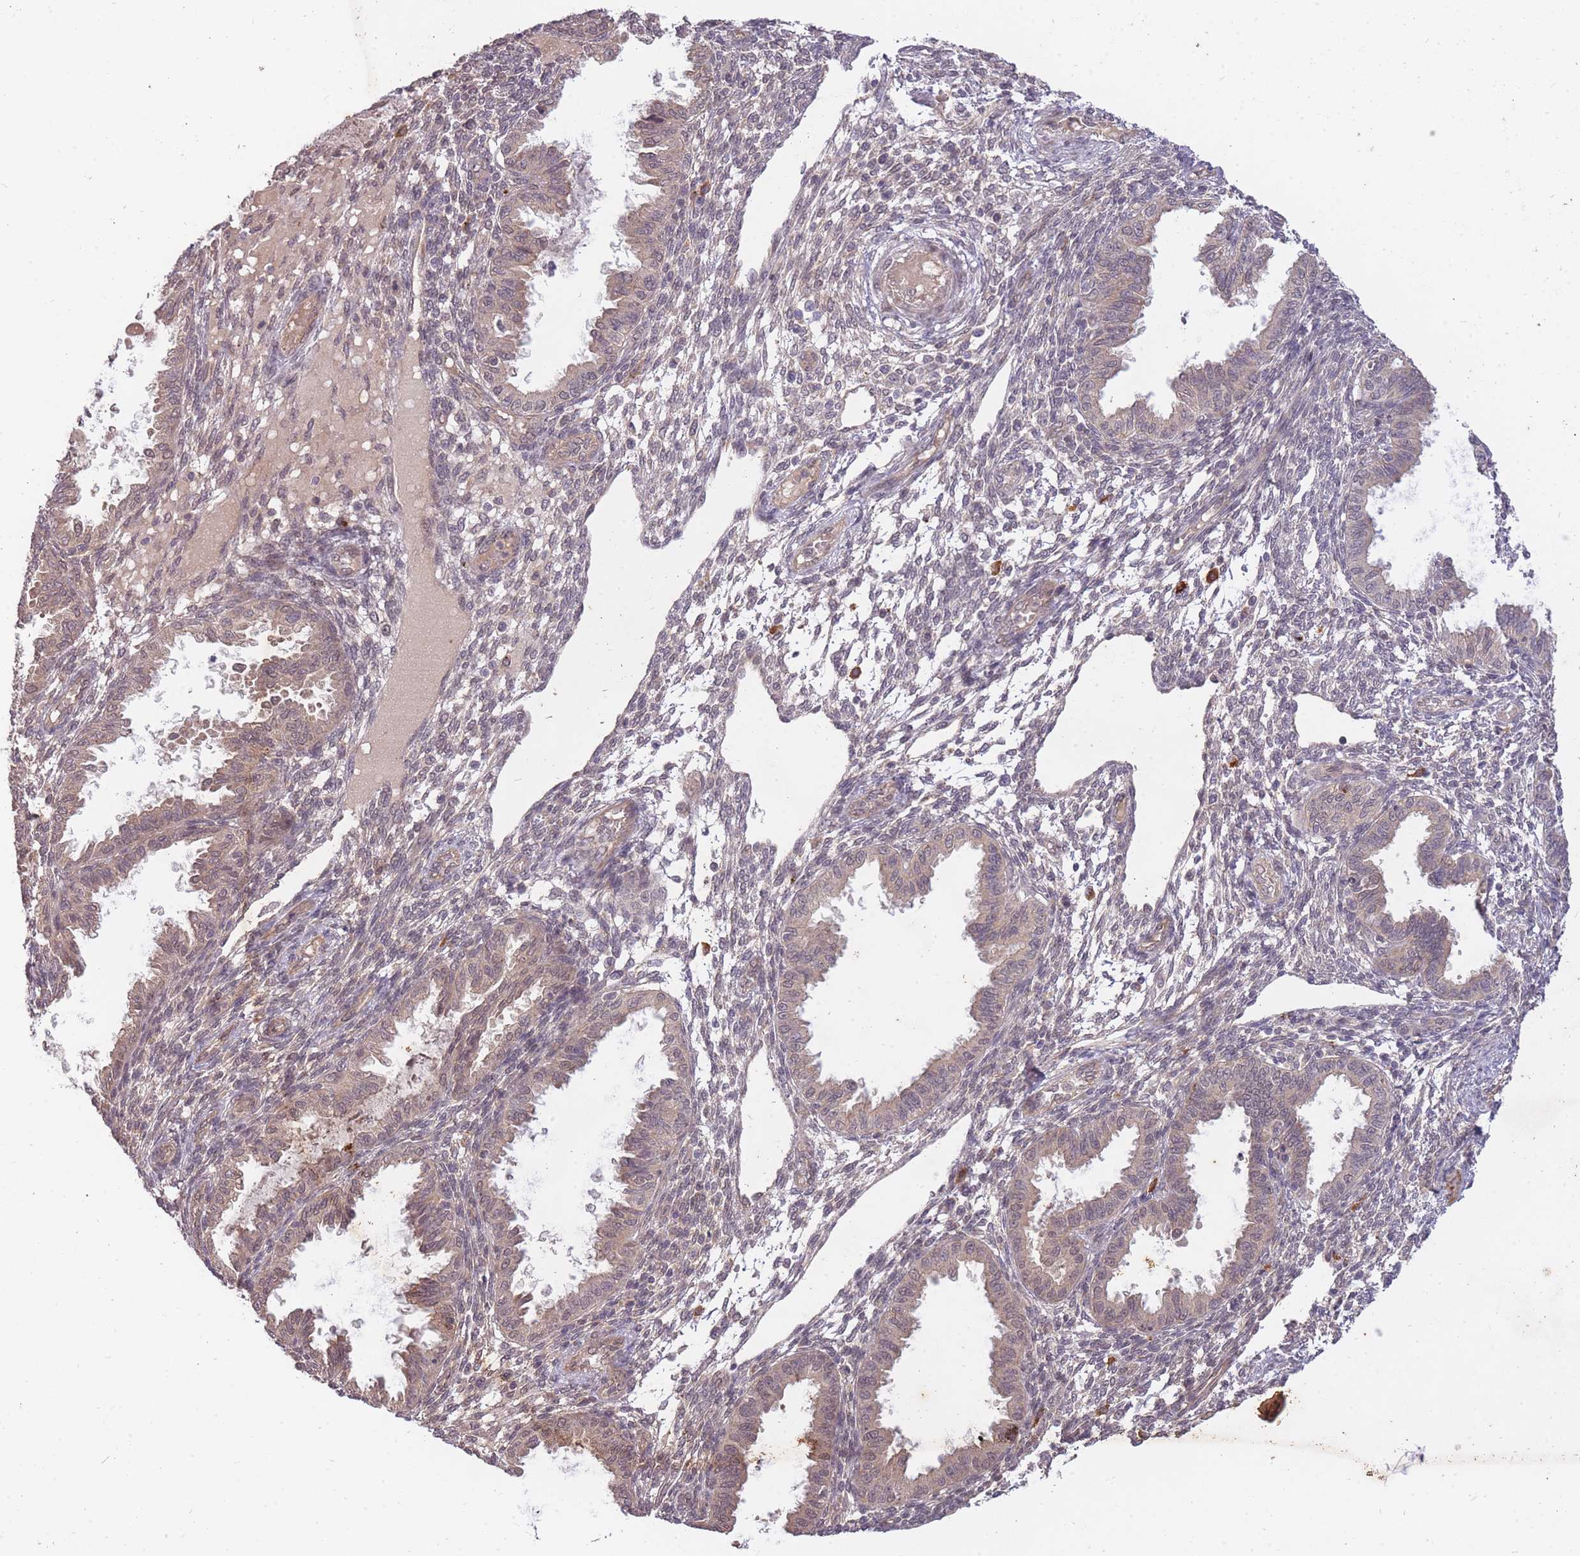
{"staining": {"intensity": "weak", "quantity": "<25%", "location": "cytoplasmic/membranous"}, "tissue": "endometrium", "cell_type": "Cells in endometrial stroma", "image_type": "normal", "snomed": [{"axis": "morphology", "description": "Normal tissue, NOS"}, {"axis": "topography", "description": "Endometrium"}], "caption": "IHC of unremarkable endometrium exhibits no staining in cells in endometrial stroma.", "gene": "SMC6", "patient": {"sex": "female", "age": 33}}